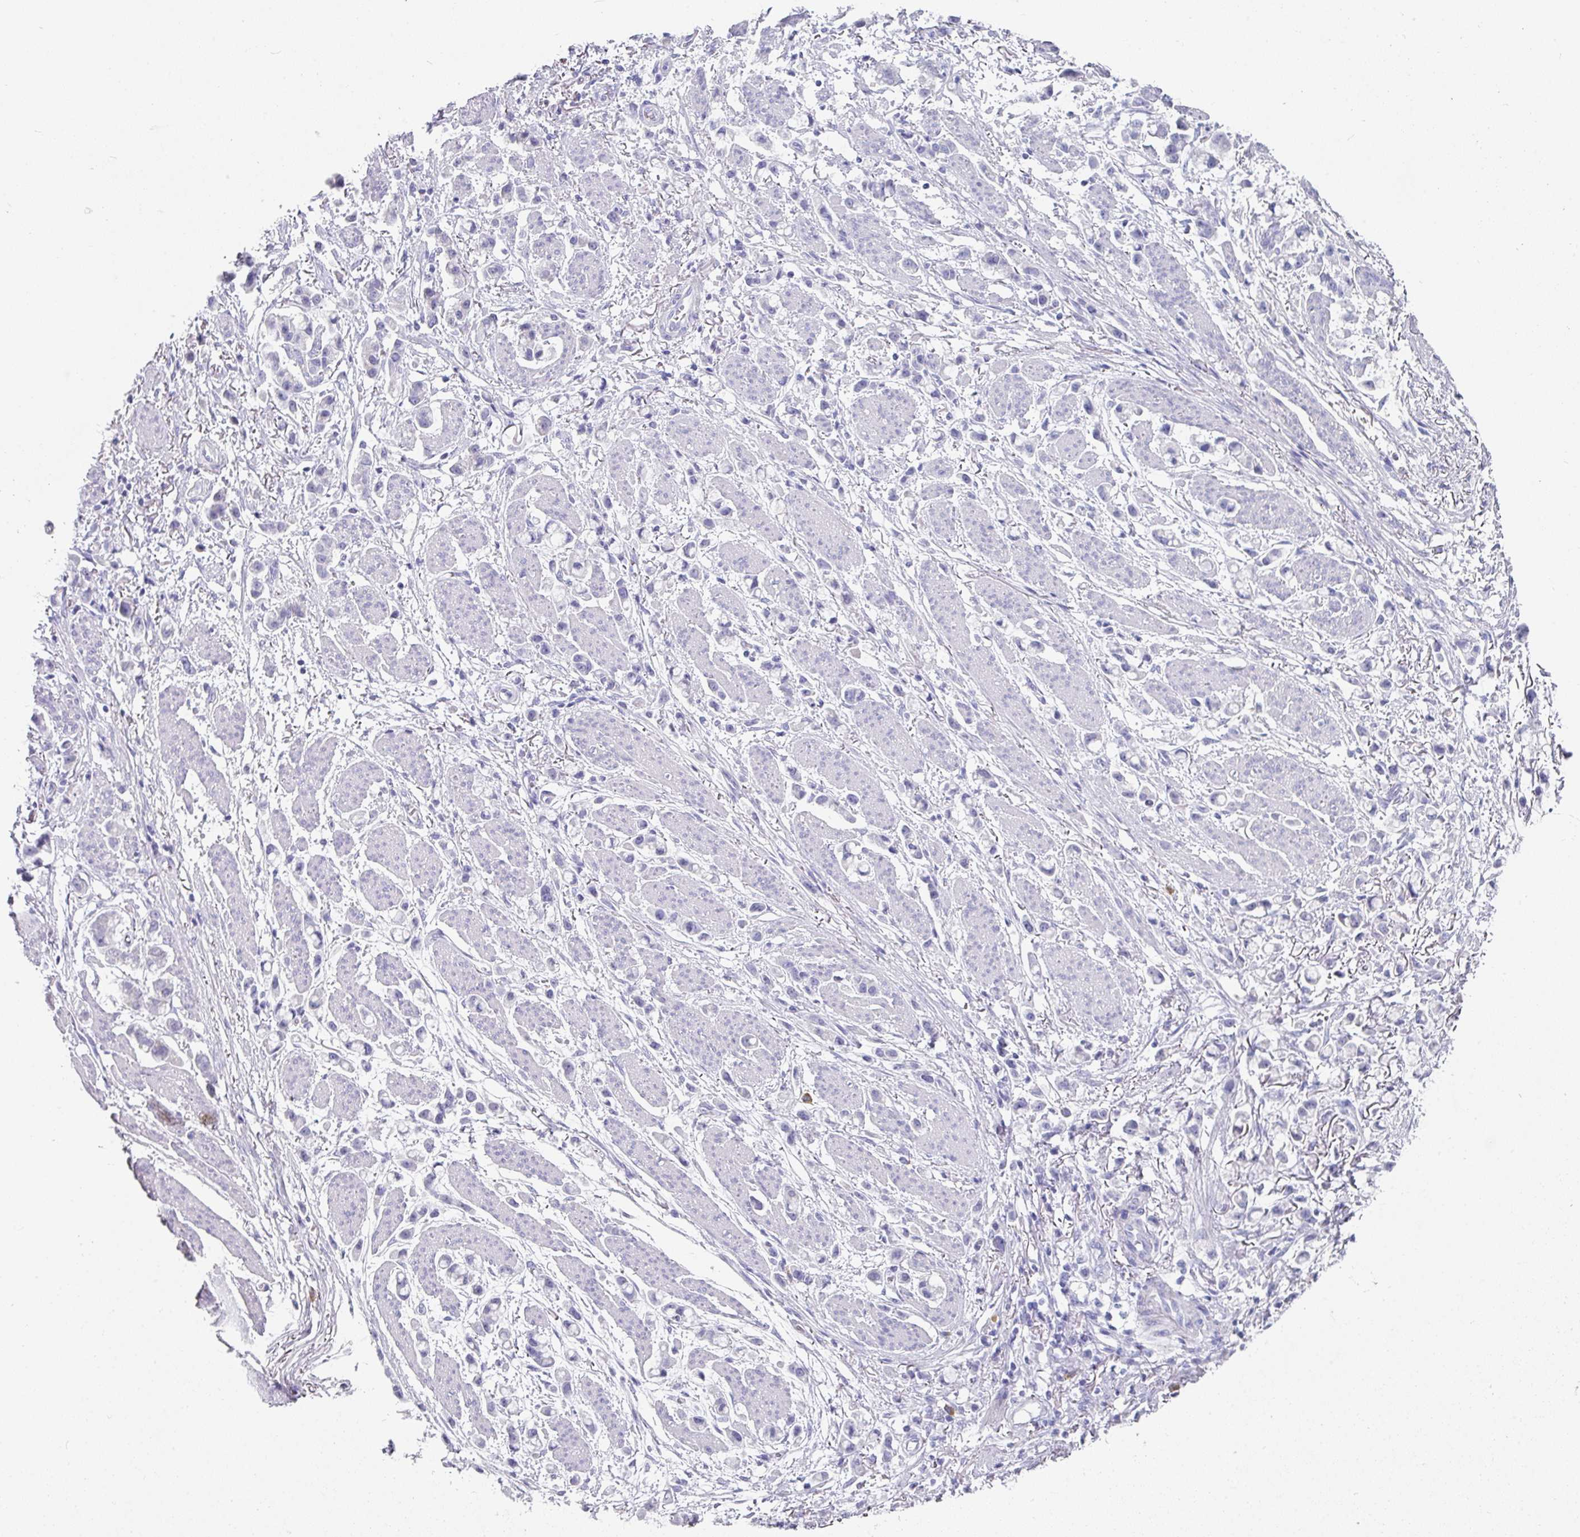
{"staining": {"intensity": "negative", "quantity": "none", "location": "none"}, "tissue": "stomach cancer", "cell_type": "Tumor cells", "image_type": "cancer", "snomed": [{"axis": "morphology", "description": "Adenocarcinoma, NOS"}, {"axis": "topography", "description": "Stomach"}], "caption": "The photomicrograph demonstrates no significant positivity in tumor cells of stomach cancer. (DAB (3,3'-diaminobenzidine) IHC, high magnification).", "gene": "SETBP1", "patient": {"sex": "female", "age": 81}}